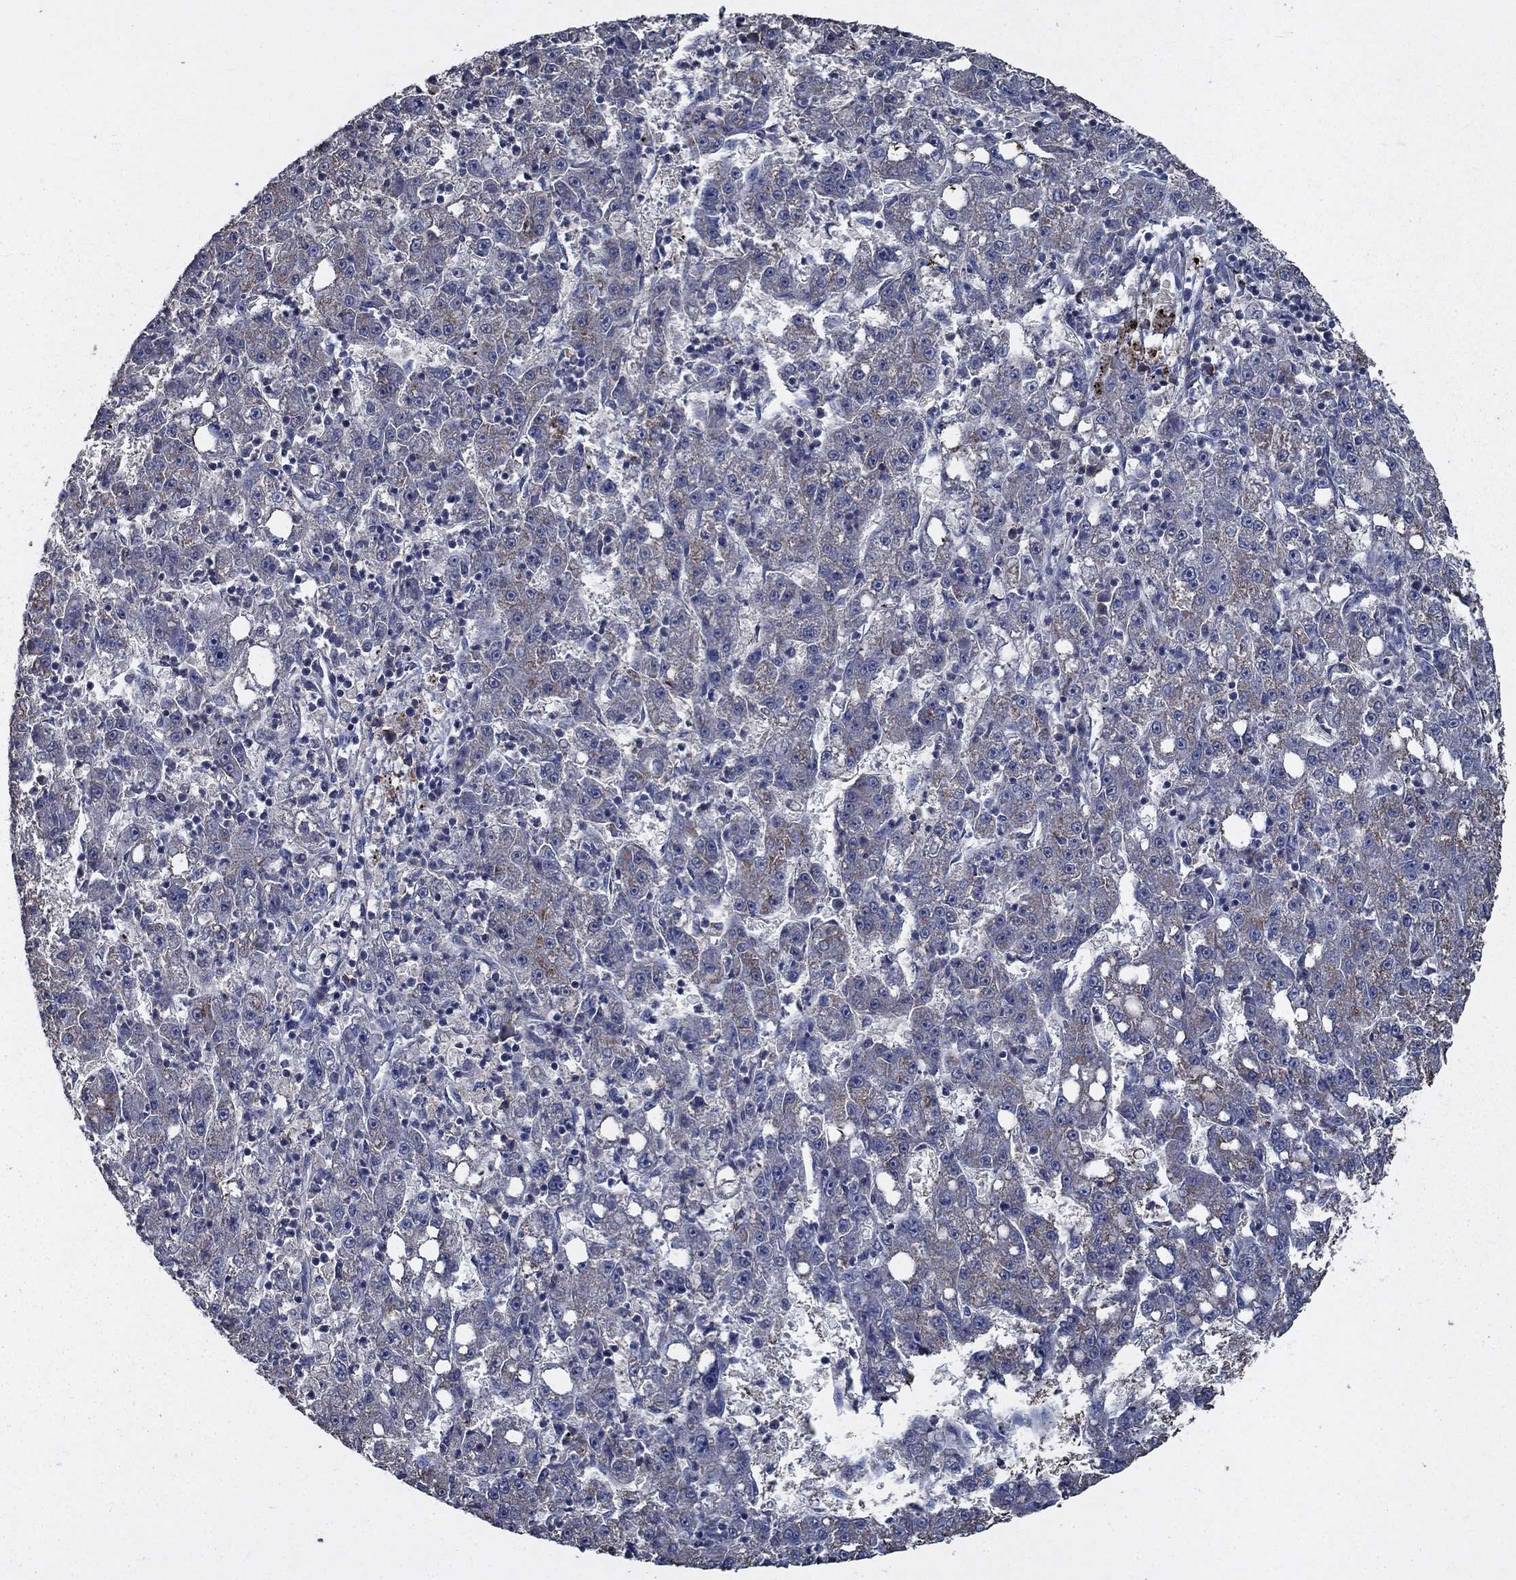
{"staining": {"intensity": "weak", "quantity": "<25%", "location": "cytoplasmic/membranous"}, "tissue": "liver cancer", "cell_type": "Tumor cells", "image_type": "cancer", "snomed": [{"axis": "morphology", "description": "Carcinoma, Hepatocellular, NOS"}, {"axis": "topography", "description": "Liver"}], "caption": "Liver hepatocellular carcinoma stained for a protein using immunohistochemistry (IHC) shows no expression tumor cells.", "gene": "SLC44A1", "patient": {"sex": "female", "age": 65}}